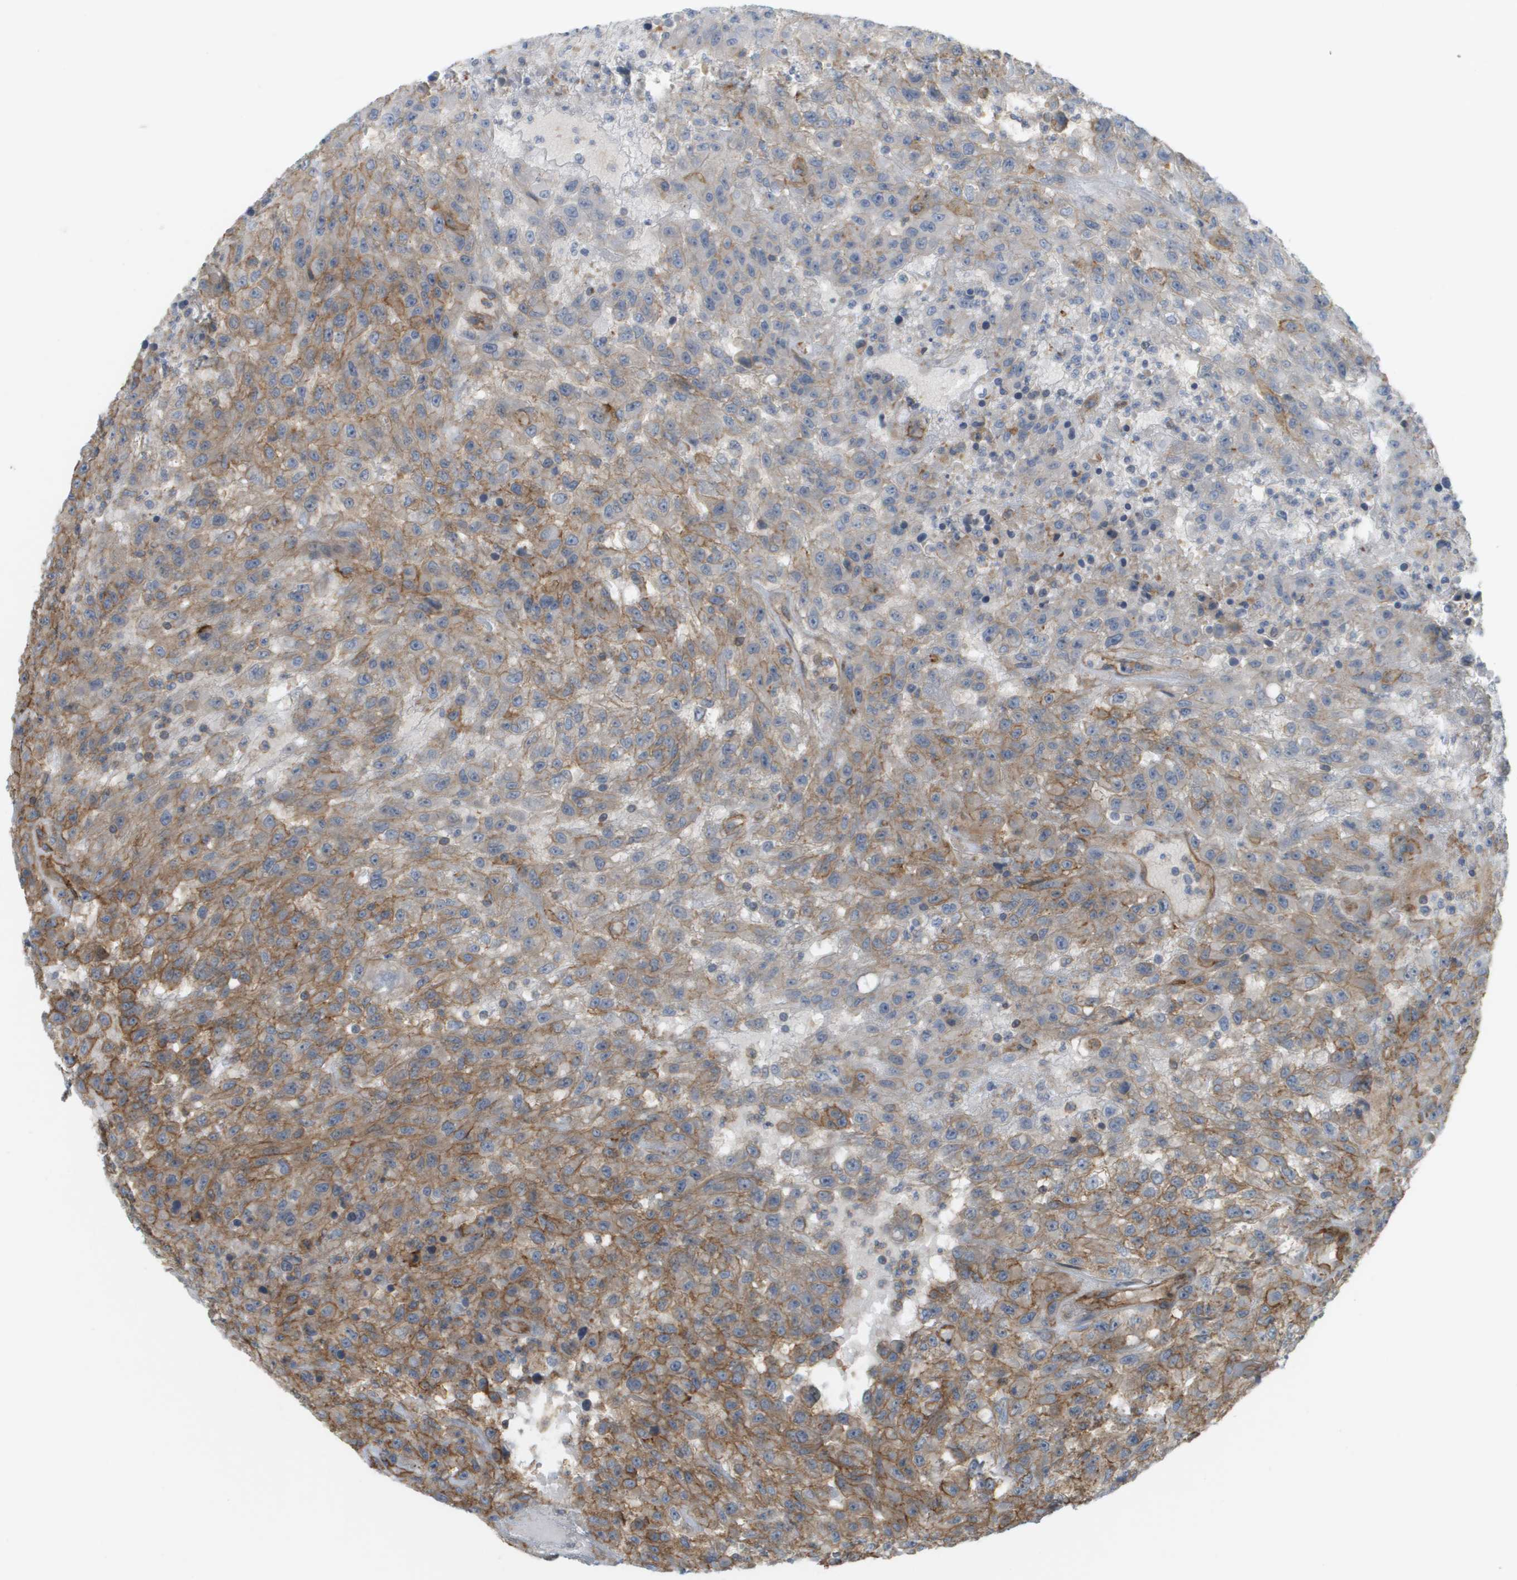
{"staining": {"intensity": "moderate", "quantity": "25%-75%", "location": "cytoplasmic/membranous"}, "tissue": "urothelial cancer", "cell_type": "Tumor cells", "image_type": "cancer", "snomed": [{"axis": "morphology", "description": "Urothelial carcinoma, High grade"}, {"axis": "topography", "description": "Urinary bladder"}], "caption": "Tumor cells exhibit medium levels of moderate cytoplasmic/membranous positivity in about 25%-75% of cells in human high-grade urothelial carcinoma.", "gene": "SGMS2", "patient": {"sex": "male", "age": 46}}